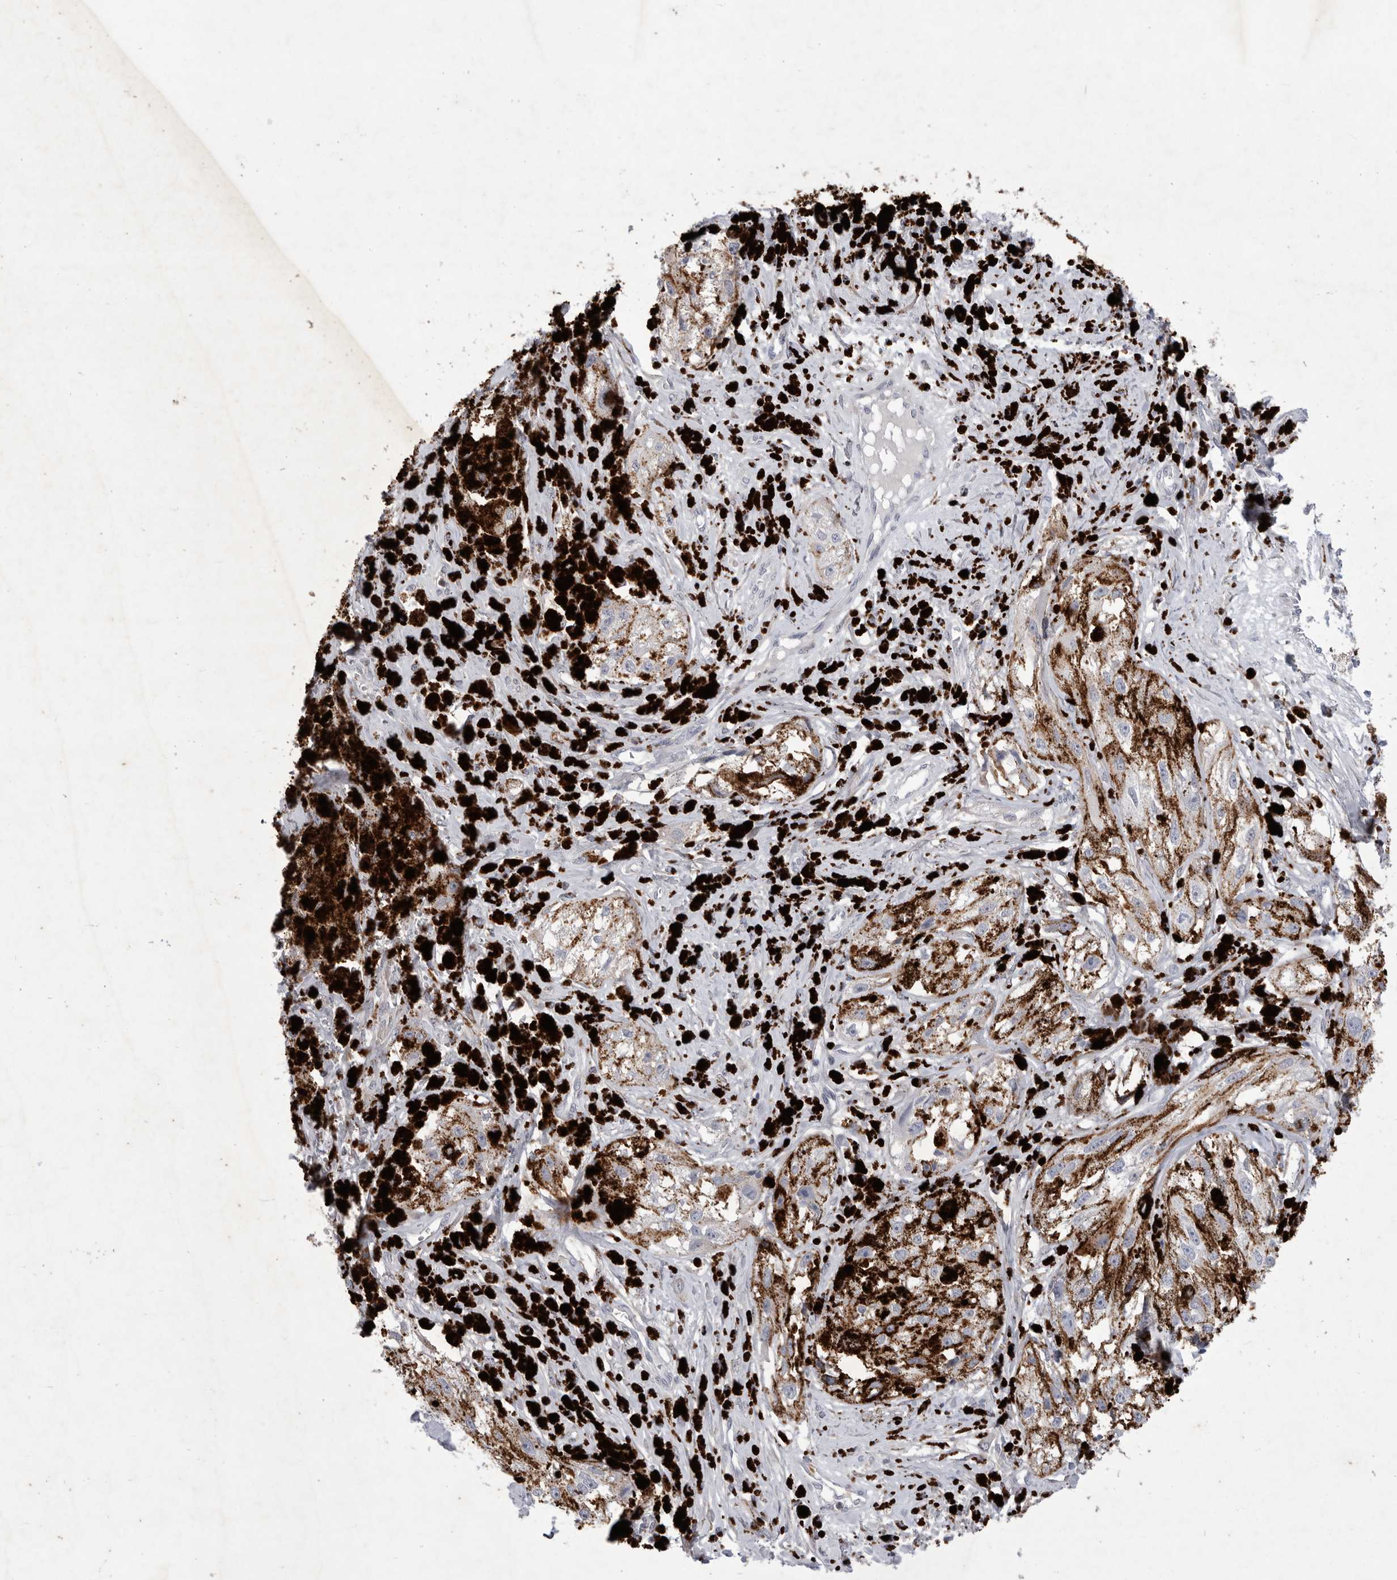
{"staining": {"intensity": "negative", "quantity": "none", "location": "none"}, "tissue": "melanoma", "cell_type": "Tumor cells", "image_type": "cancer", "snomed": [{"axis": "morphology", "description": "Malignant melanoma, NOS"}, {"axis": "topography", "description": "Skin"}], "caption": "DAB immunohistochemical staining of malignant melanoma displays no significant expression in tumor cells.", "gene": "SIGLEC10", "patient": {"sex": "male", "age": 88}}